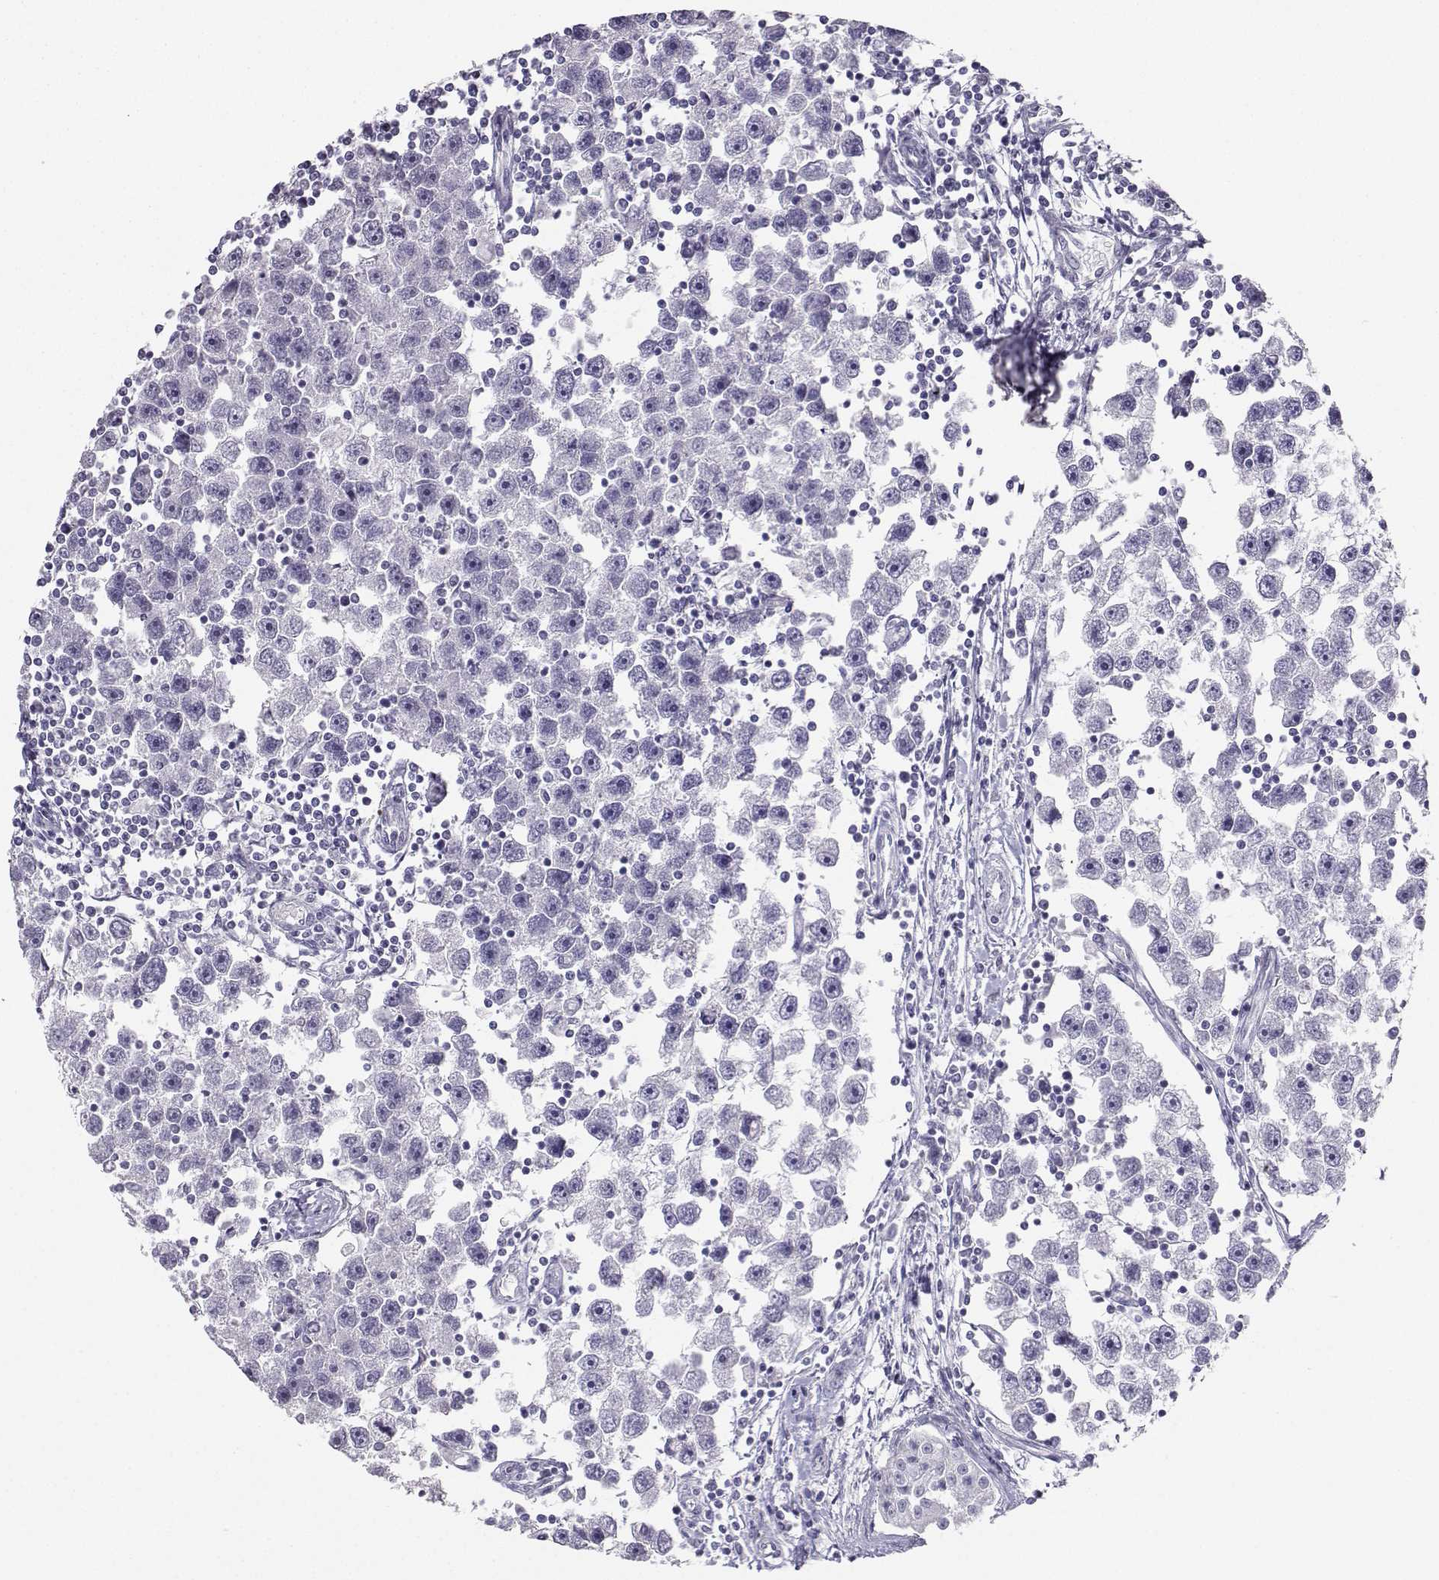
{"staining": {"intensity": "negative", "quantity": "none", "location": "none"}, "tissue": "testis cancer", "cell_type": "Tumor cells", "image_type": "cancer", "snomed": [{"axis": "morphology", "description": "Seminoma, NOS"}, {"axis": "topography", "description": "Testis"}], "caption": "A micrograph of human testis seminoma is negative for staining in tumor cells.", "gene": "AVP", "patient": {"sex": "male", "age": 30}}